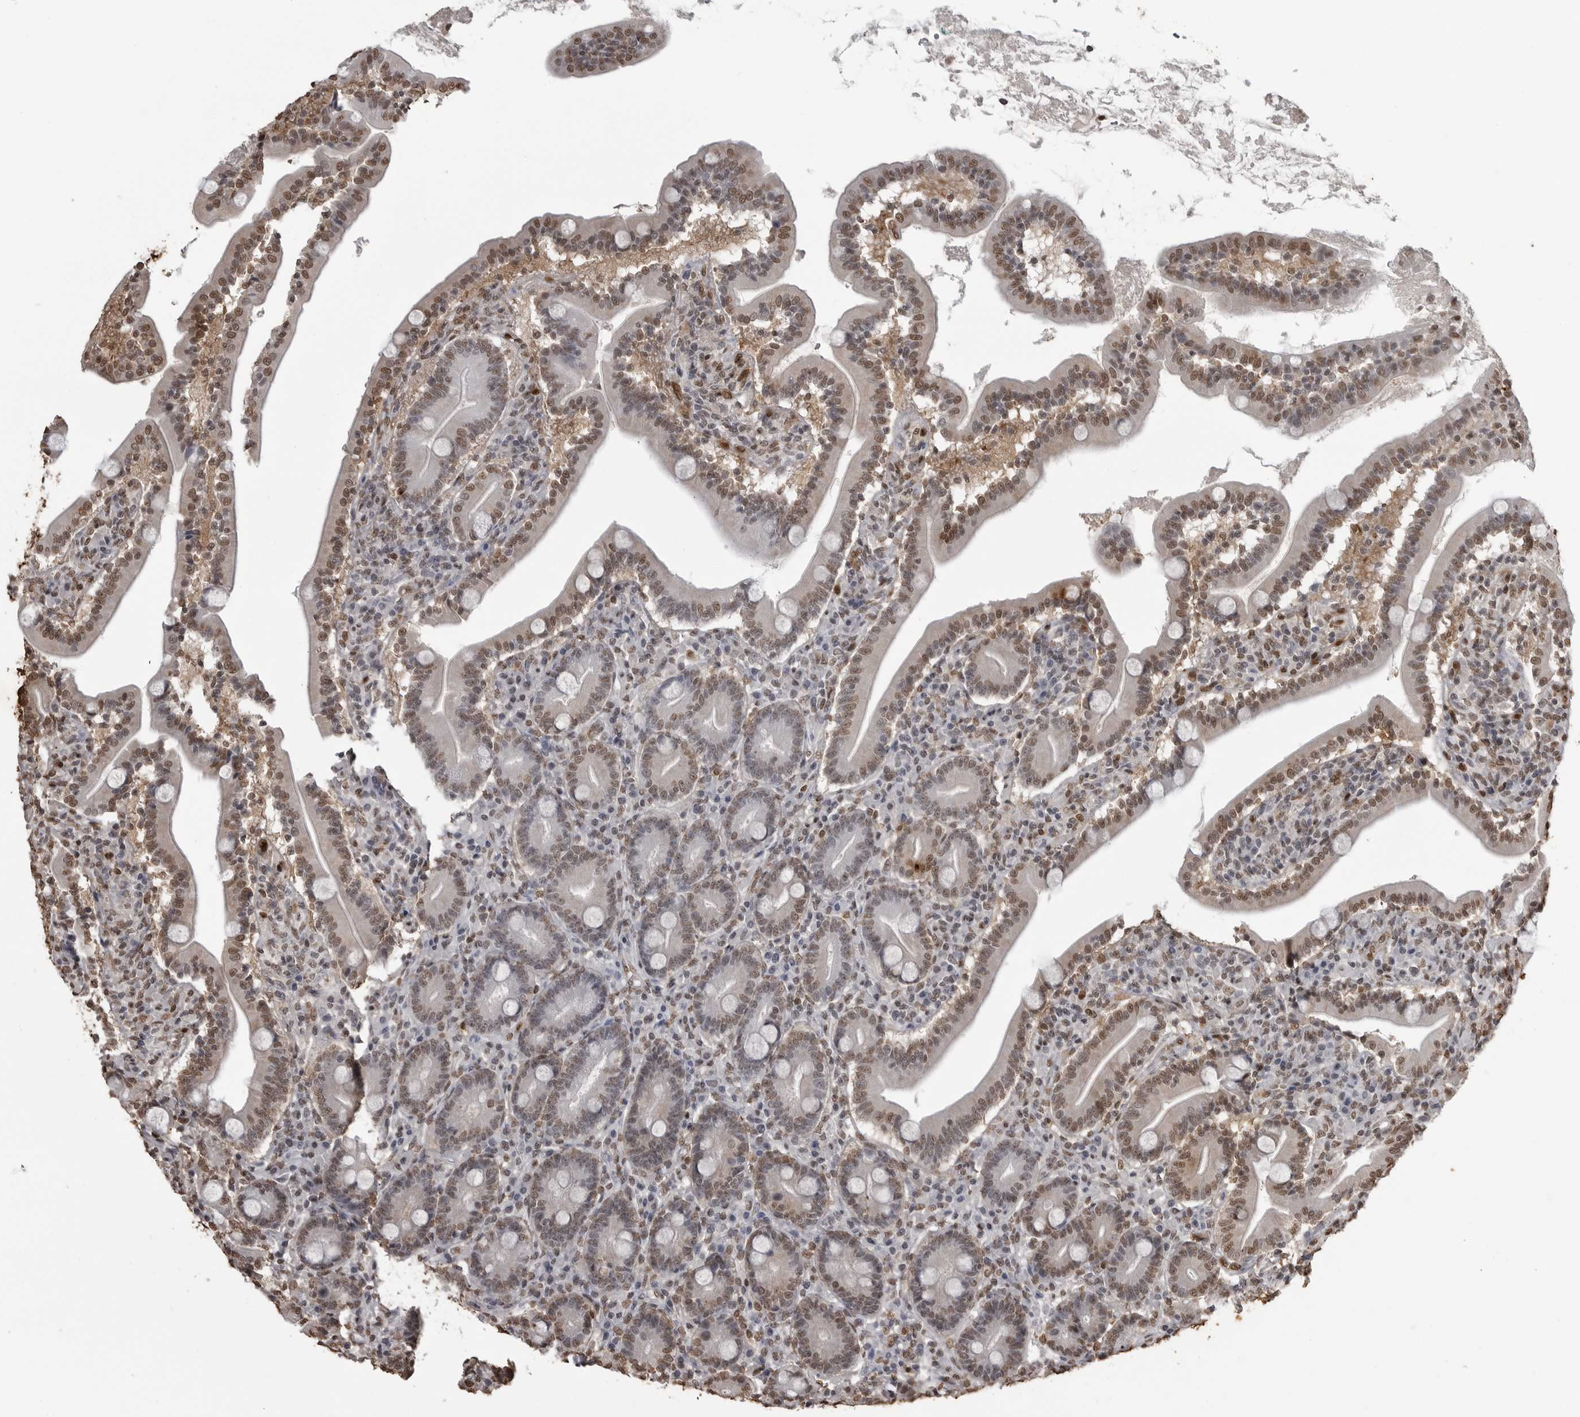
{"staining": {"intensity": "moderate", "quantity": ">75%", "location": "nuclear"}, "tissue": "duodenum", "cell_type": "Glandular cells", "image_type": "normal", "snomed": [{"axis": "morphology", "description": "Normal tissue, NOS"}, {"axis": "topography", "description": "Duodenum"}], "caption": "This histopathology image displays IHC staining of unremarkable duodenum, with medium moderate nuclear expression in about >75% of glandular cells.", "gene": "SMAD2", "patient": {"sex": "male", "age": 35}}